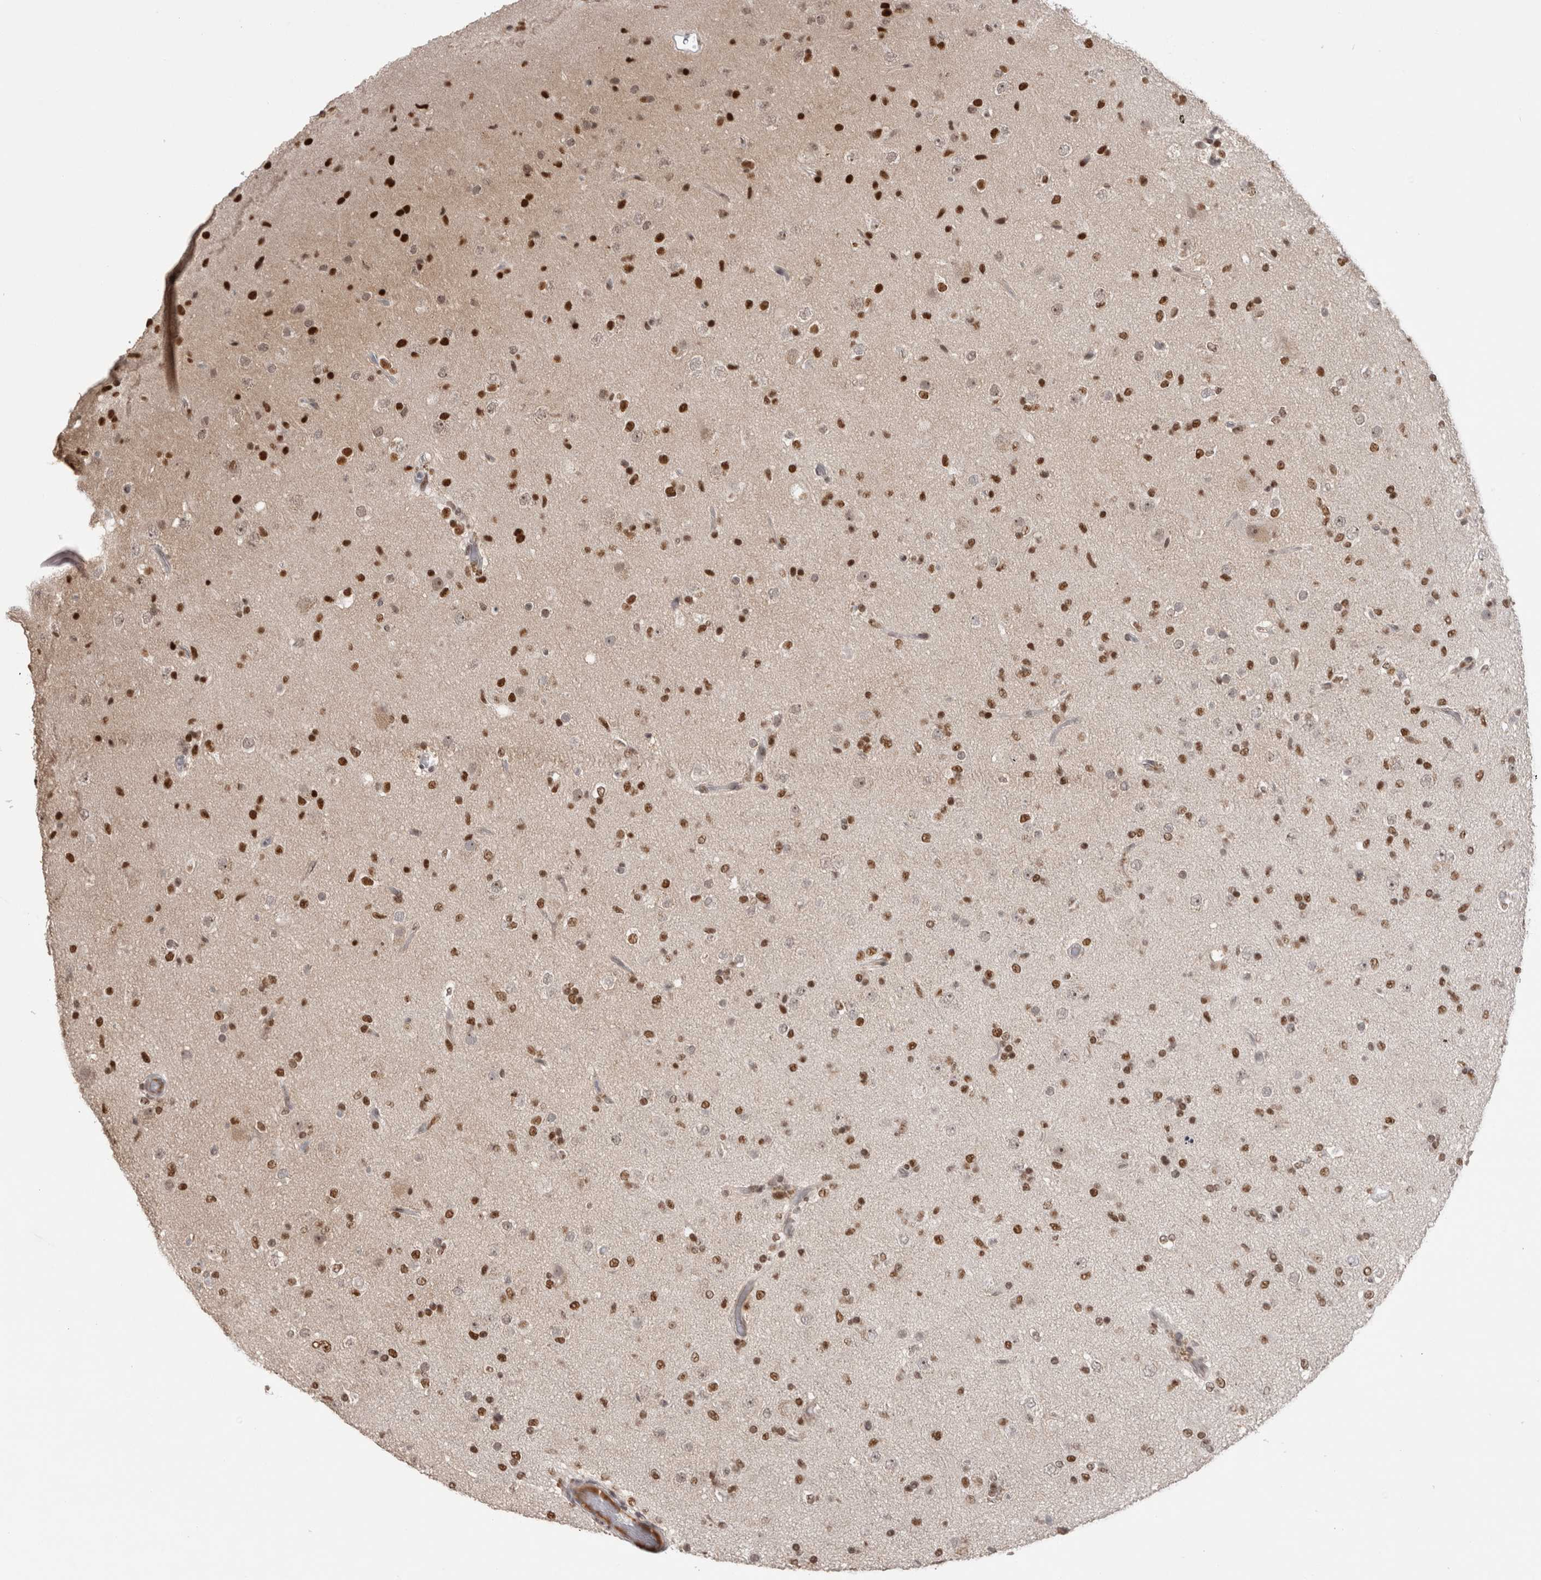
{"staining": {"intensity": "moderate", "quantity": ">75%", "location": "nuclear"}, "tissue": "glioma", "cell_type": "Tumor cells", "image_type": "cancer", "snomed": [{"axis": "morphology", "description": "Glioma, malignant, Low grade"}, {"axis": "topography", "description": "Brain"}], "caption": "Protein expression analysis of low-grade glioma (malignant) shows moderate nuclear positivity in approximately >75% of tumor cells. (DAB = brown stain, brightfield microscopy at high magnification).", "gene": "ZNF24", "patient": {"sex": "male", "age": 65}}